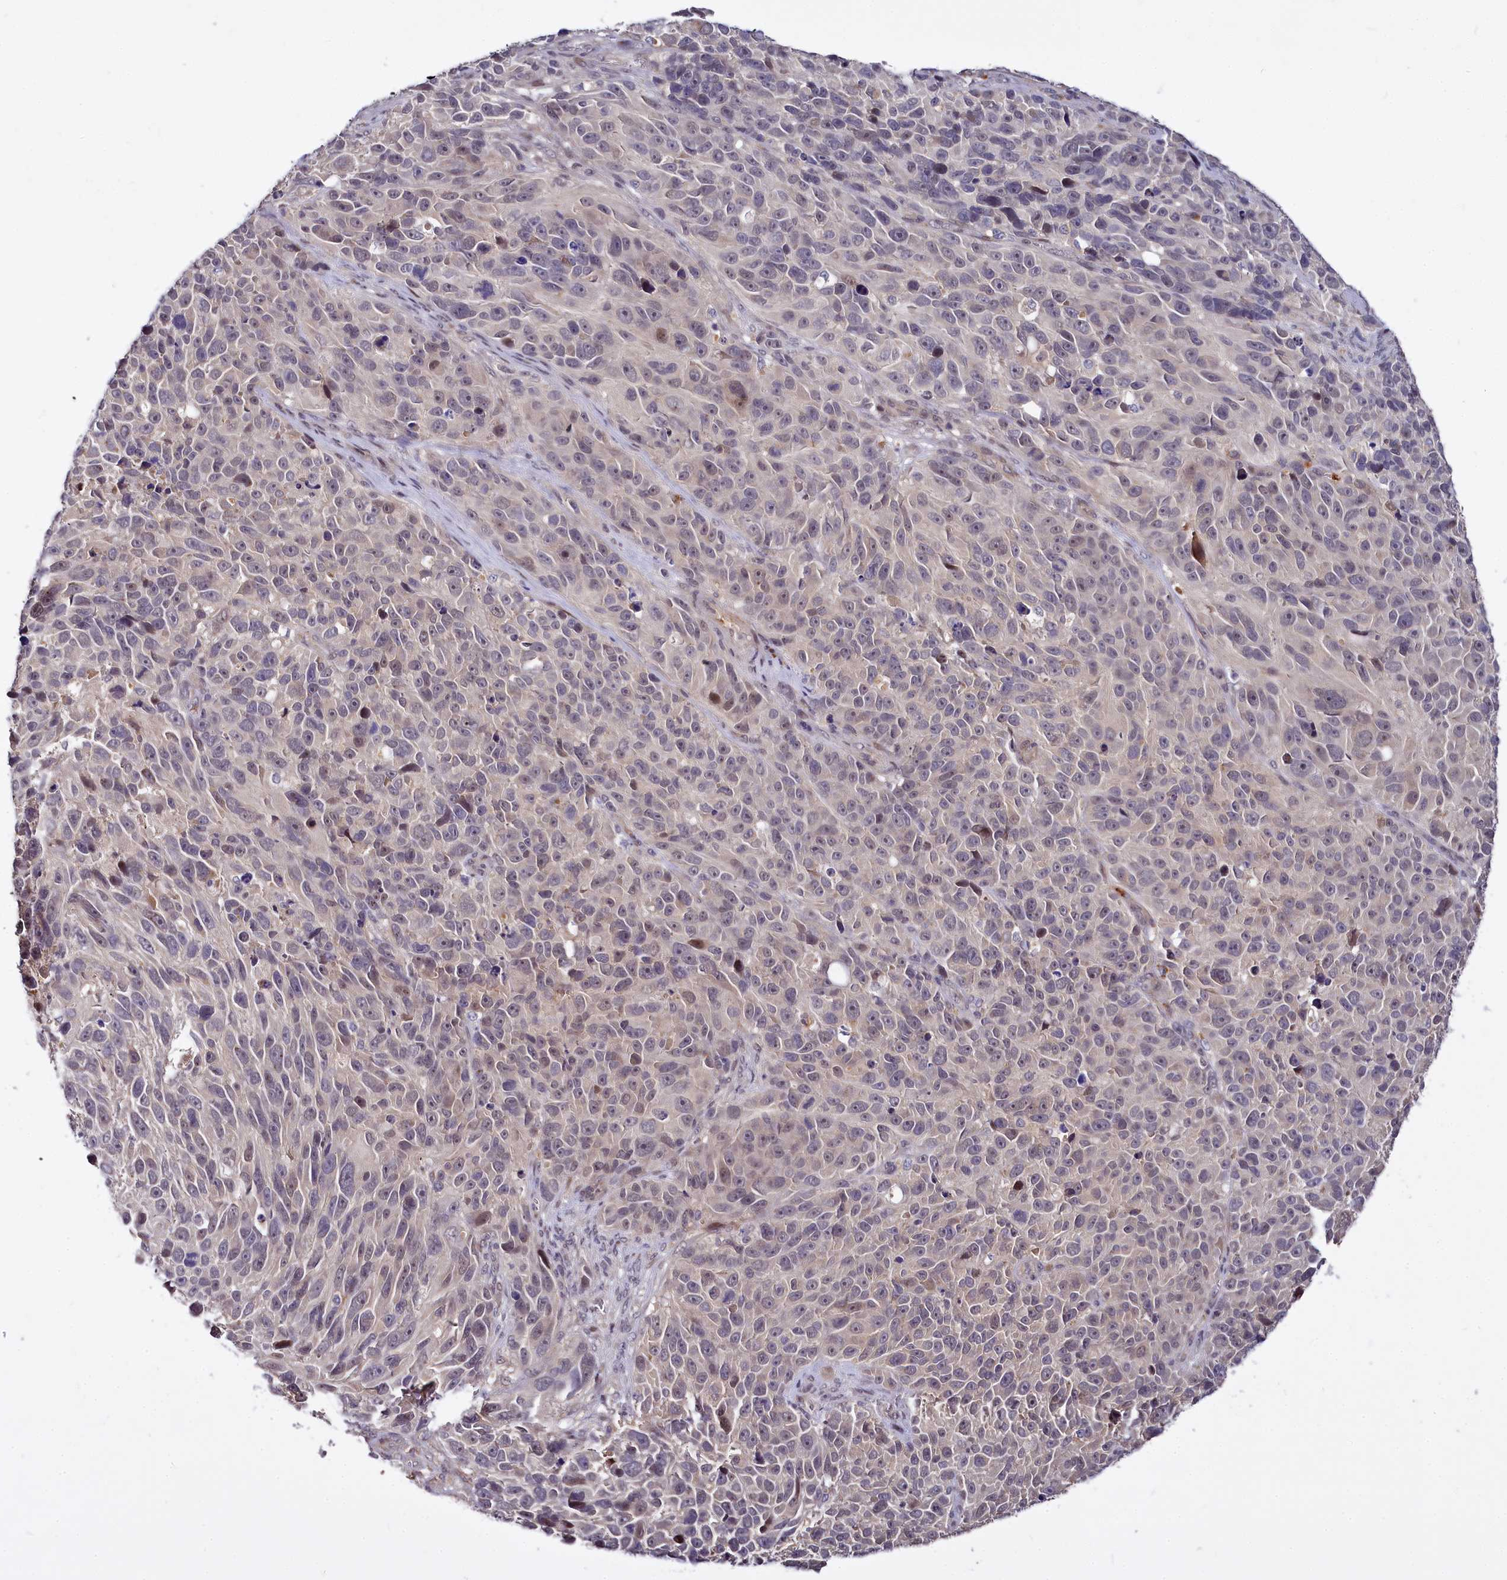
{"staining": {"intensity": "weak", "quantity": "<25%", "location": "nuclear"}, "tissue": "melanoma", "cell_type": "Tumor cells", "image_type": "cancer", "snomed": [{"axis": "morphology", "description": "Malignant melanoma, NOS"}, {"axis": "topography", "description": "Skin"}], "caption": "Melanoma was stained to show a protein in brown. There is no significant positivity in tumor cells. (Stains: DAB immunohistochemistry (IHC) with hematoxylin counter stain, Microscopy: brightfield microscopy at high magnification).", "gene": "ATG101", "patient": {"sex": "male", "age": 84}}